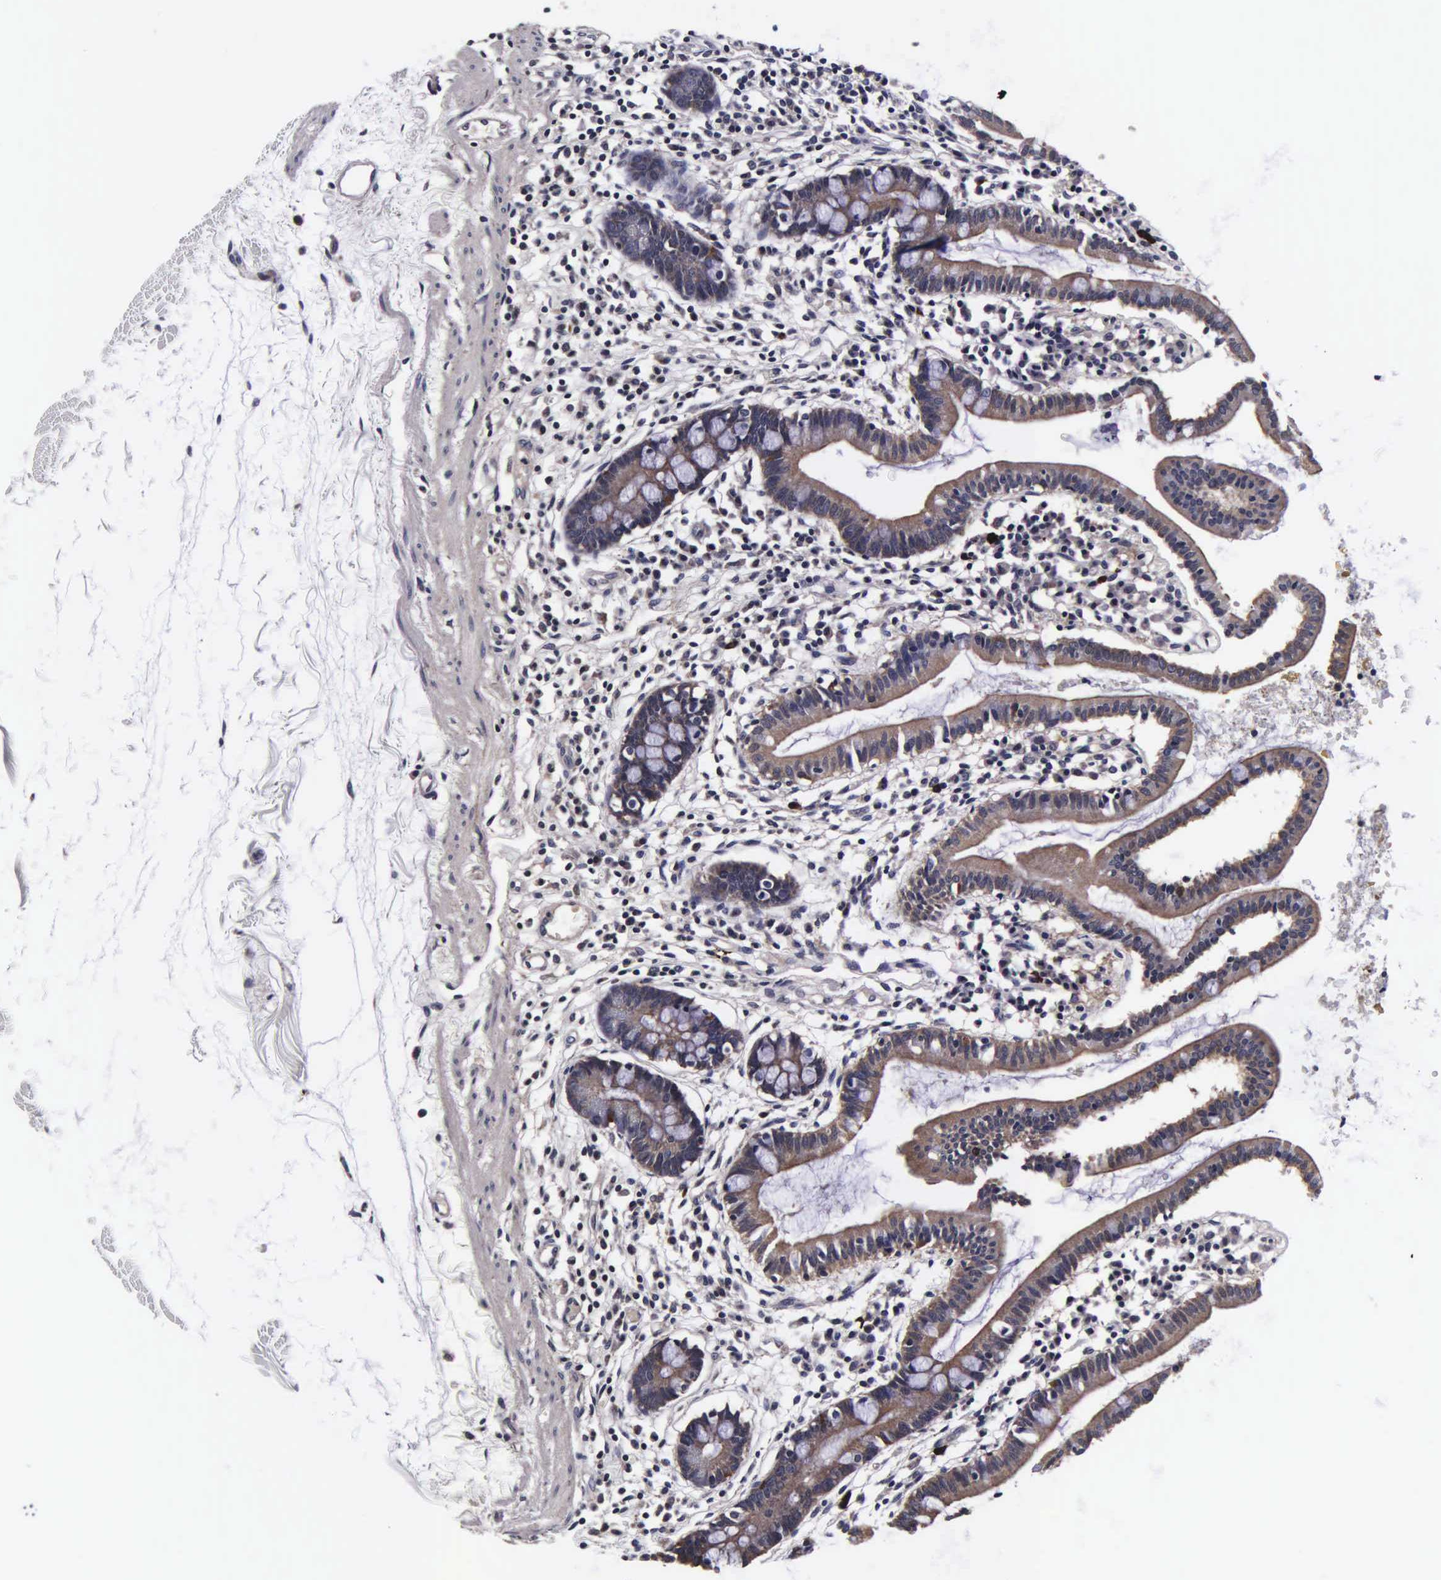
{"staining": {"intensity": "strong", "quantity": ">75%", "location": "cytoplasmic/membranous"}, "tissue": "small intestine", "cell_type": "Glandular cells", "image_type": "normal", "snomed": [{"axis": "morphology", "description": "Normal tissue, NOS"}, {"axis": "topography", "description": "Small intestine"}], "caption": "This image shows benign small intestine stained with IHC to label a protein in brown. The cytoplasmic/membranous of glandular cells show strong positivity for the protein. Nuclei are counter-stained blue.", "gene": "PSMA3", "patient": {"sex": "female", "age": 37}}